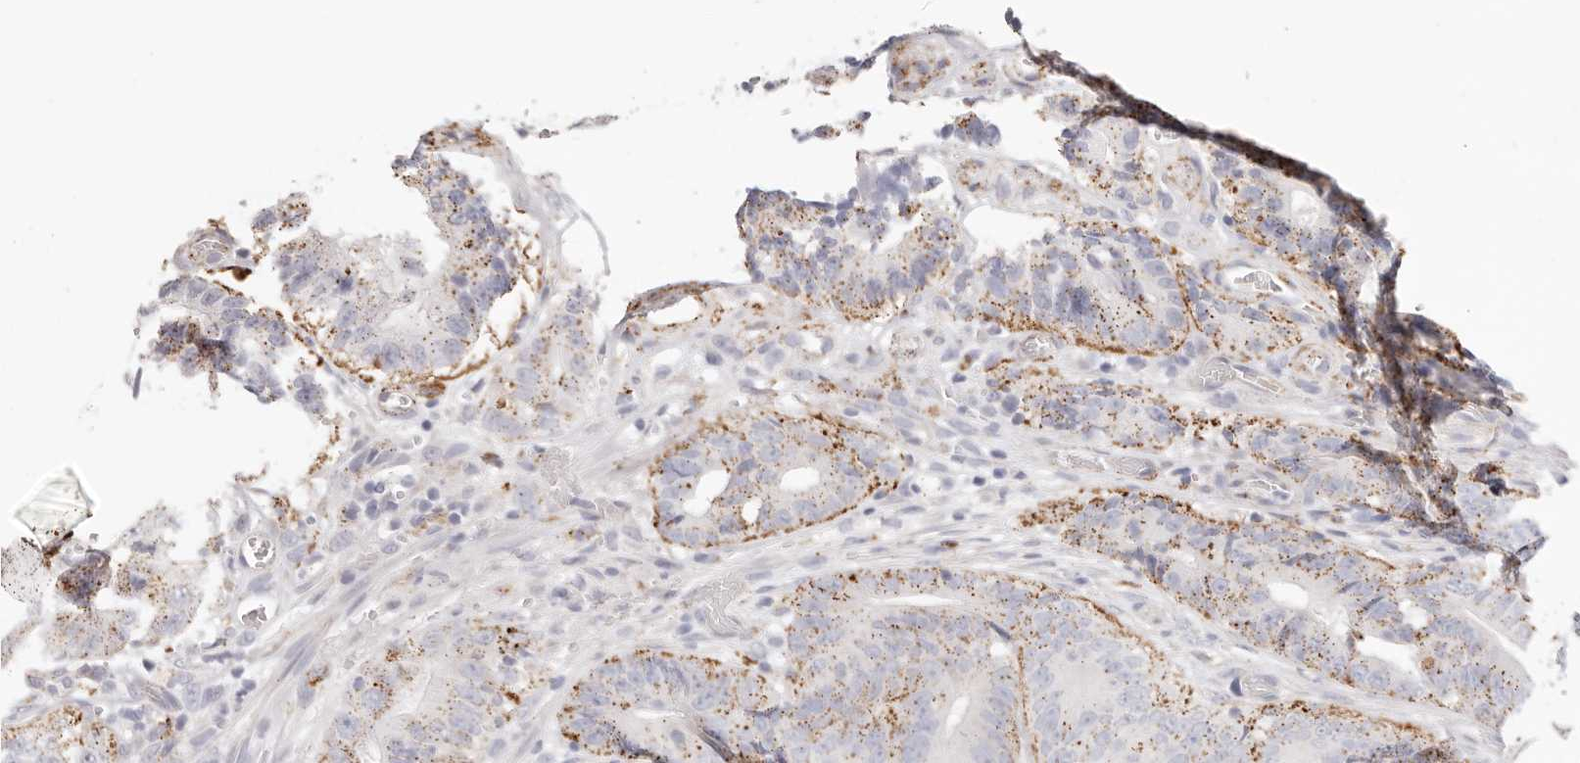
{"staining": {"intensity": "moderate", "quantity": "<25%", "location": "cytoplasmic/membranous"}, "tissue": "colorectal cancer", "cell_type": "Tumor cells", "image_type": "cancer", "snomed": [{"axis": "morphology", "description": "Adenocarcinoma, NOS"}, {"axis": "topography", "description": "Colon"}], "caption": "Human colorectal cancer (adenocarcinoma) stained with a brown dye reveals moderate cytoplasmic/membranous positive positivity in approximately <25% of tumor cells.", "gene": "STKLD1", "patient": {"sex": "male", "age": 83}}